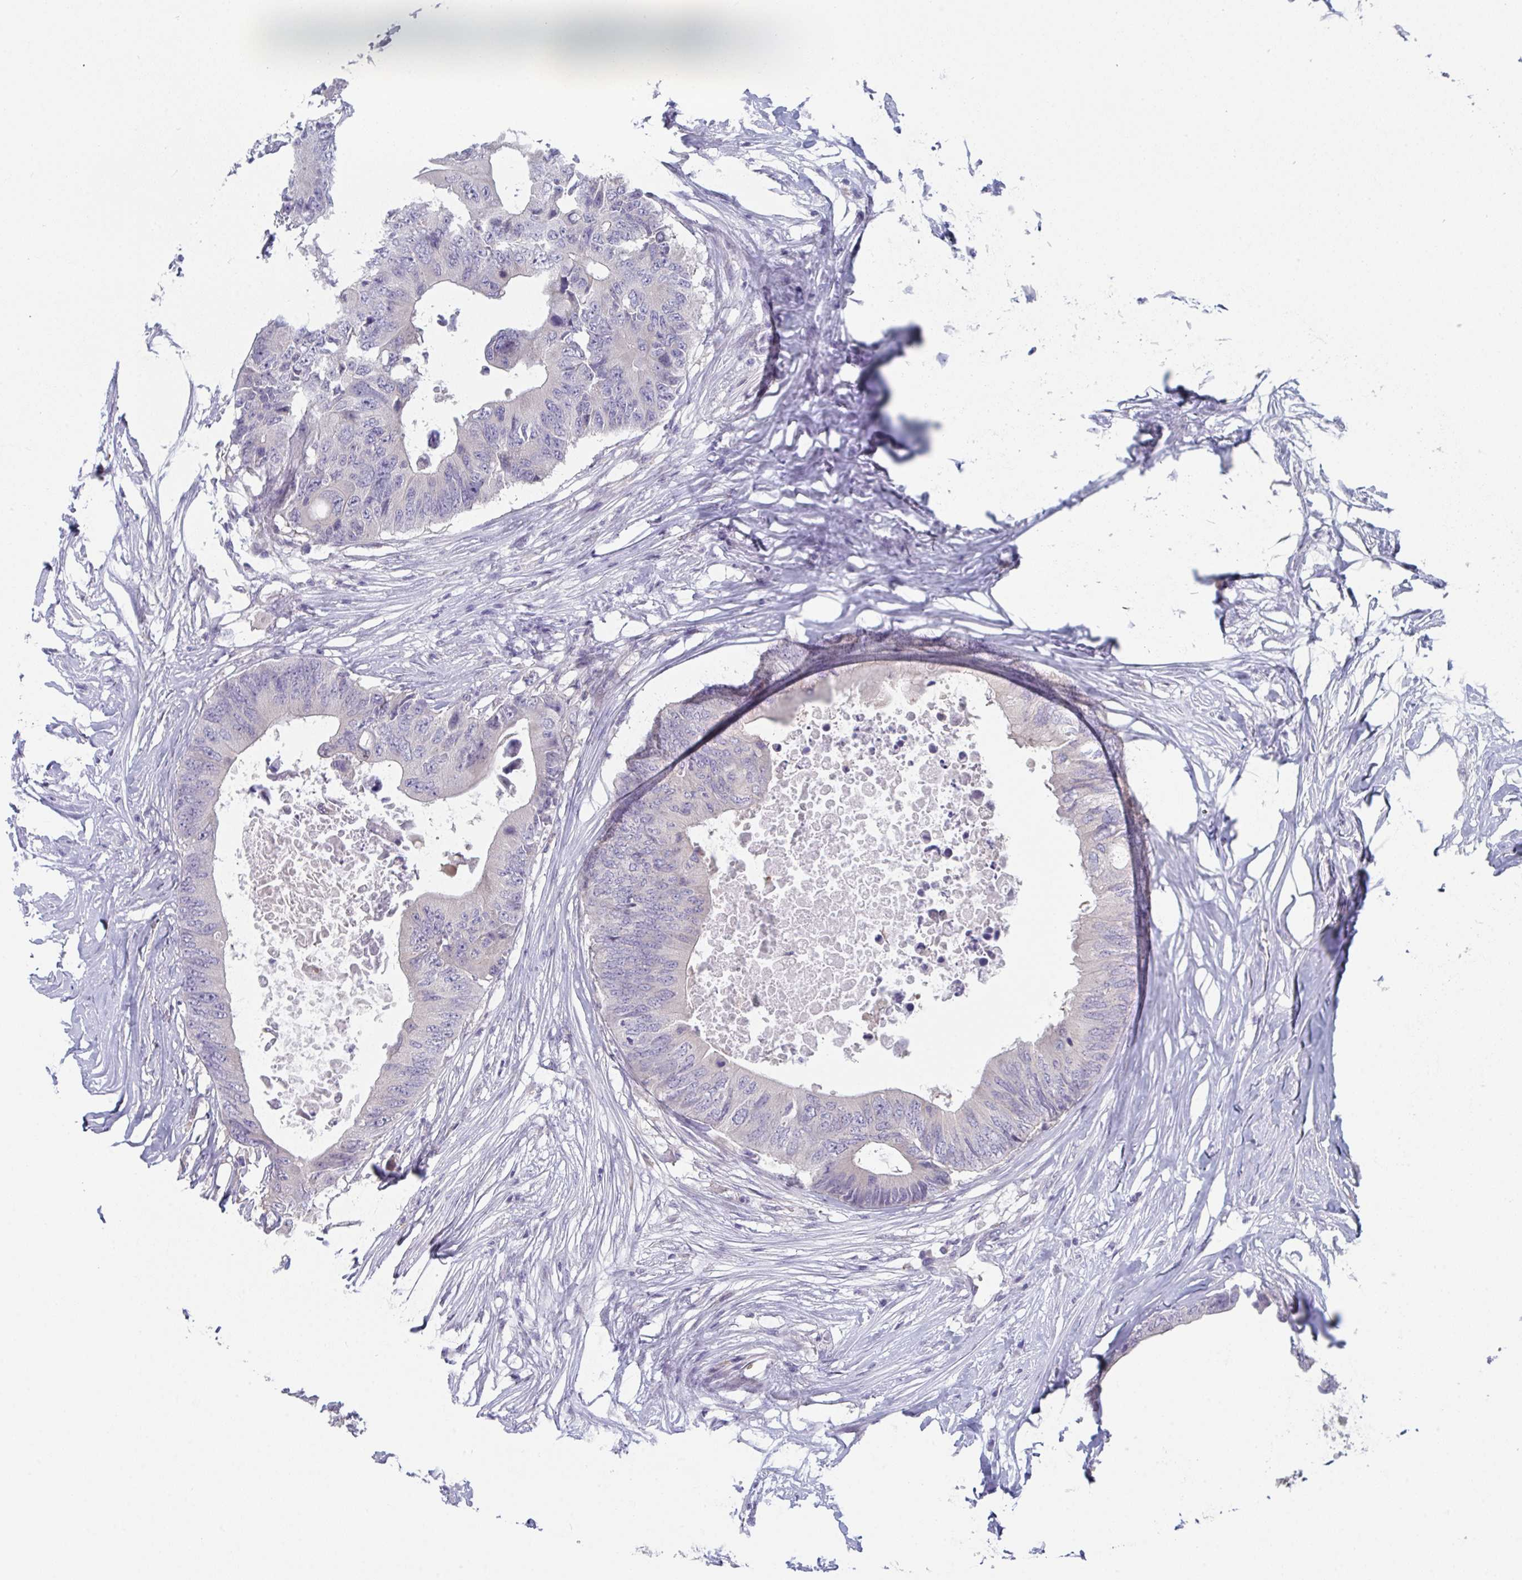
{"staining": {"intensity": "negative", "quantity": "none", "location": "none"}, "tissue": "colorectal cancer", "cell_type": "Tumor cells", "image_type": "cancer", "snomed": [{"axis": "morphology", "description": "Adenocarcinoma, NOS"}, {"axis": "topography", "description": "Colon"}], "caption": "This histopathology image is of colorectal cancer (adenocarcinoma) stained with IHC to label a protein in brown with the nuclei are counter-stained blue. There is no expression in tumor cells. (DAB (3,3'-diaminobenzidine) immunohistochemistry visualized using brightfield microscopy, high magnification).", "gene": "PTPRD", "patient": {"sex": "male", "age": 71}}